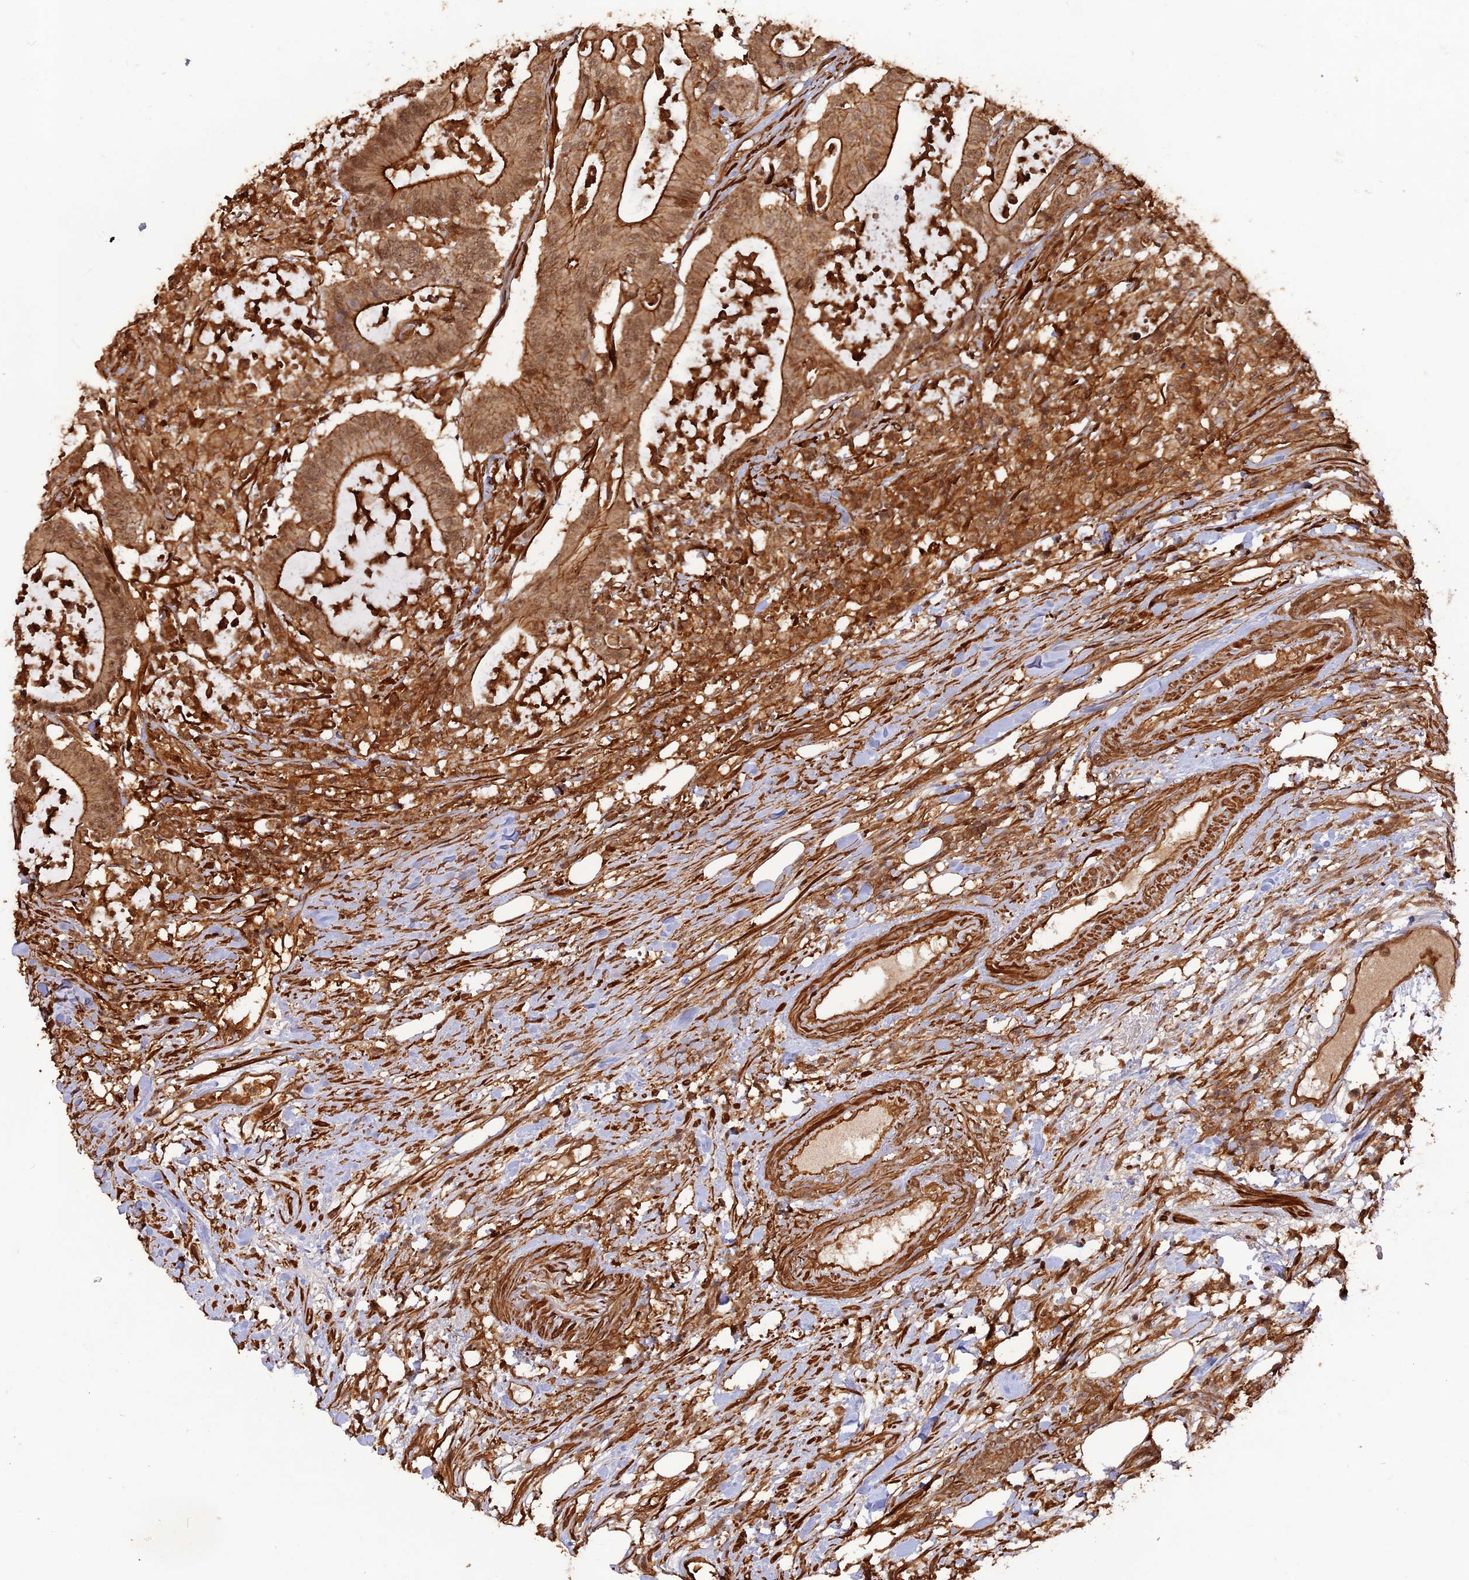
{"staining": {"intensity": "moderate", "quantity": ">75%", "location": "cytoplasmic/membranous,nuclear"}, "tissue": "colorectal cancer", "cell_type": "Tumor cells", "image_type": "cancer", "snomed": [{"axis": "morphology", "description": "Adenocarcinoma, NOS"}, {"axis": "topography", "description": "Colon"}], "caption": "Tumor cells reveal medium levels of moderate cytoplasmic/membranous and nuclear positivity in approximately >75% of cells in human colorectal cancer.", "gene": "CCDC174", "patient": {"sex": "female", "age": 84}}